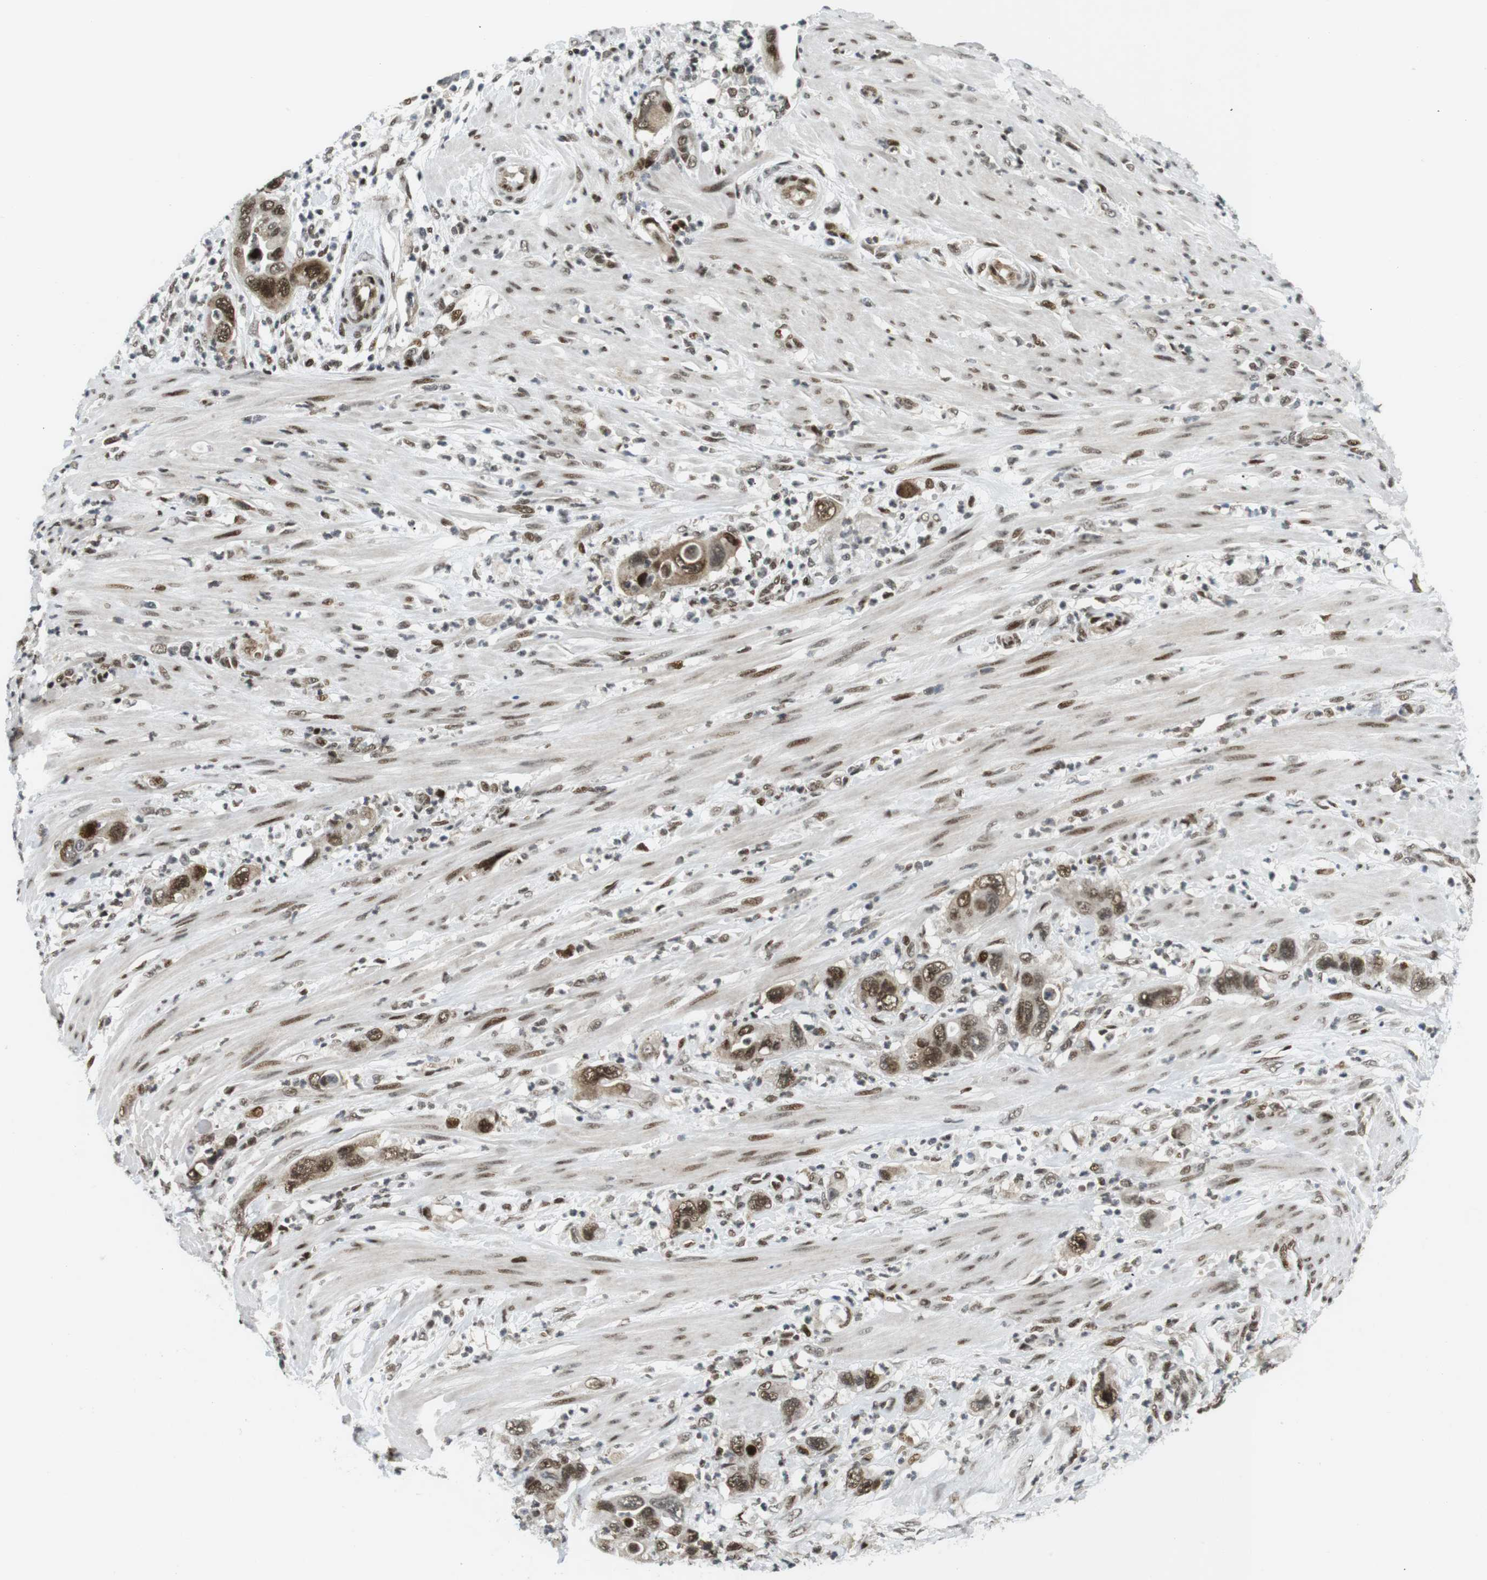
{"staining": {"intensity": "moderate", "quantity": ">75%", "location": "nuclear"}, "tissue": "pancreatic cancer", "cell_type": "Tumor cells", "image_type": "cancer", "snomed": [{"axis": "morphology", "description": "Adenocarcinoma, NOS"}, {"axis": "topography", "description": "Pancreas"}], "caption": "Immunohistochemistry (IHC) of human pancreatic cancer reveals medium levels of moderate nuclear staining in approximately >75% of tumor cells. The staining was performed using DAB, with brown indicating positive protein expression. Nuclei are stained blue with hematoxylin.", "gene": "CDC27", "patient": {"sex": "female", "age": 71}}